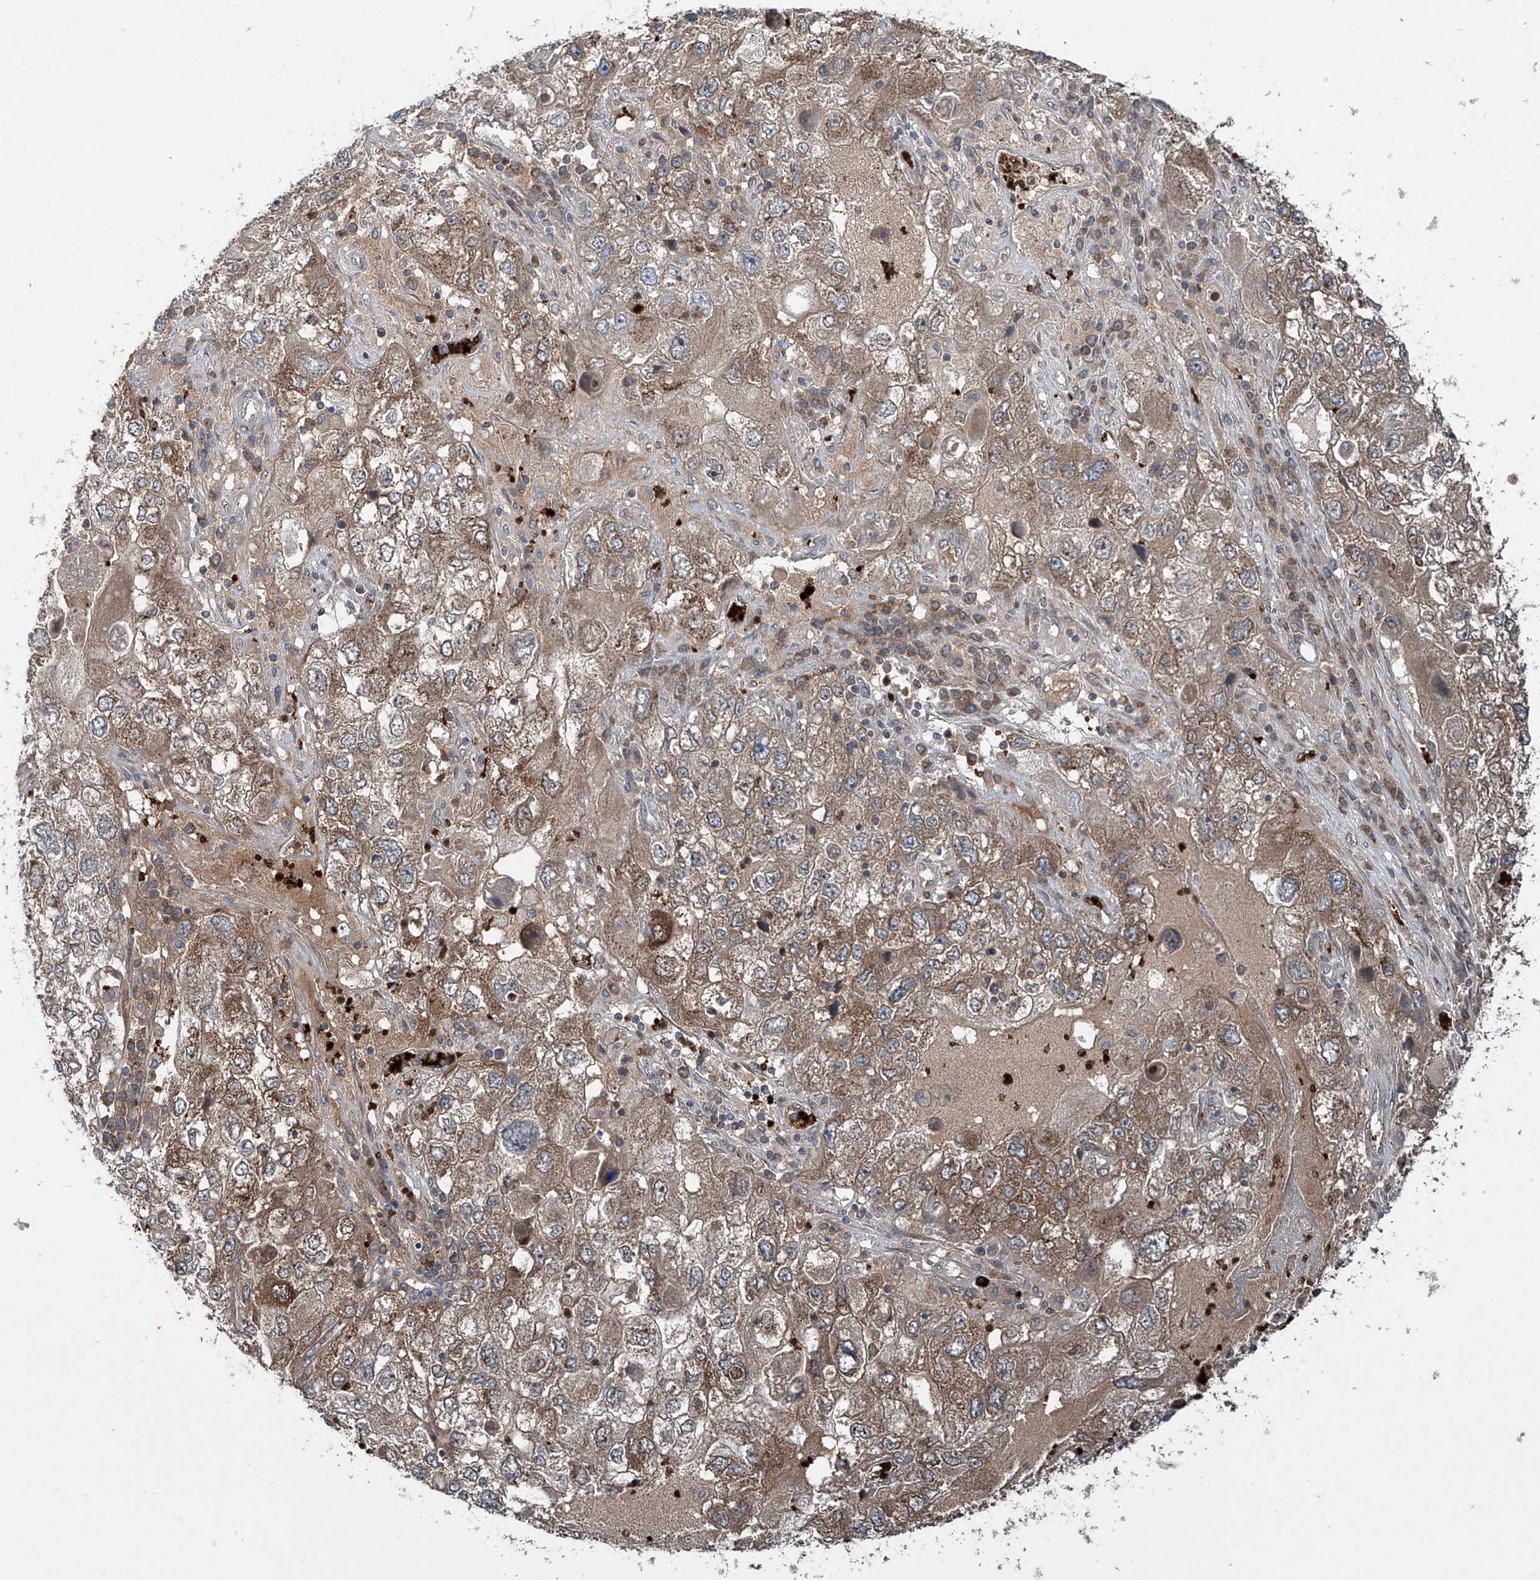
{"staining": {"intensity": "weak", "quantity": ">75%", "location": "cytoplasmic/membranous"}, "tissue": "endometrial cancer", "cell_type": "Tumor cells", "image_type": "cancer", "snomed": [{"axis": "morphology", "description": "Adenocarcinoma, NOS"}, {"axis": "topography", "description": "Endometrium"}], "caption": "This is a micrograph of IHC staining of endometrial cancer (adenocarcinoma), which shows weak expression in the cytoplasmic/membranous of tumor cells.", "gene": "ZDHHC9", "patient": {"sex": "female", "age": 49}}